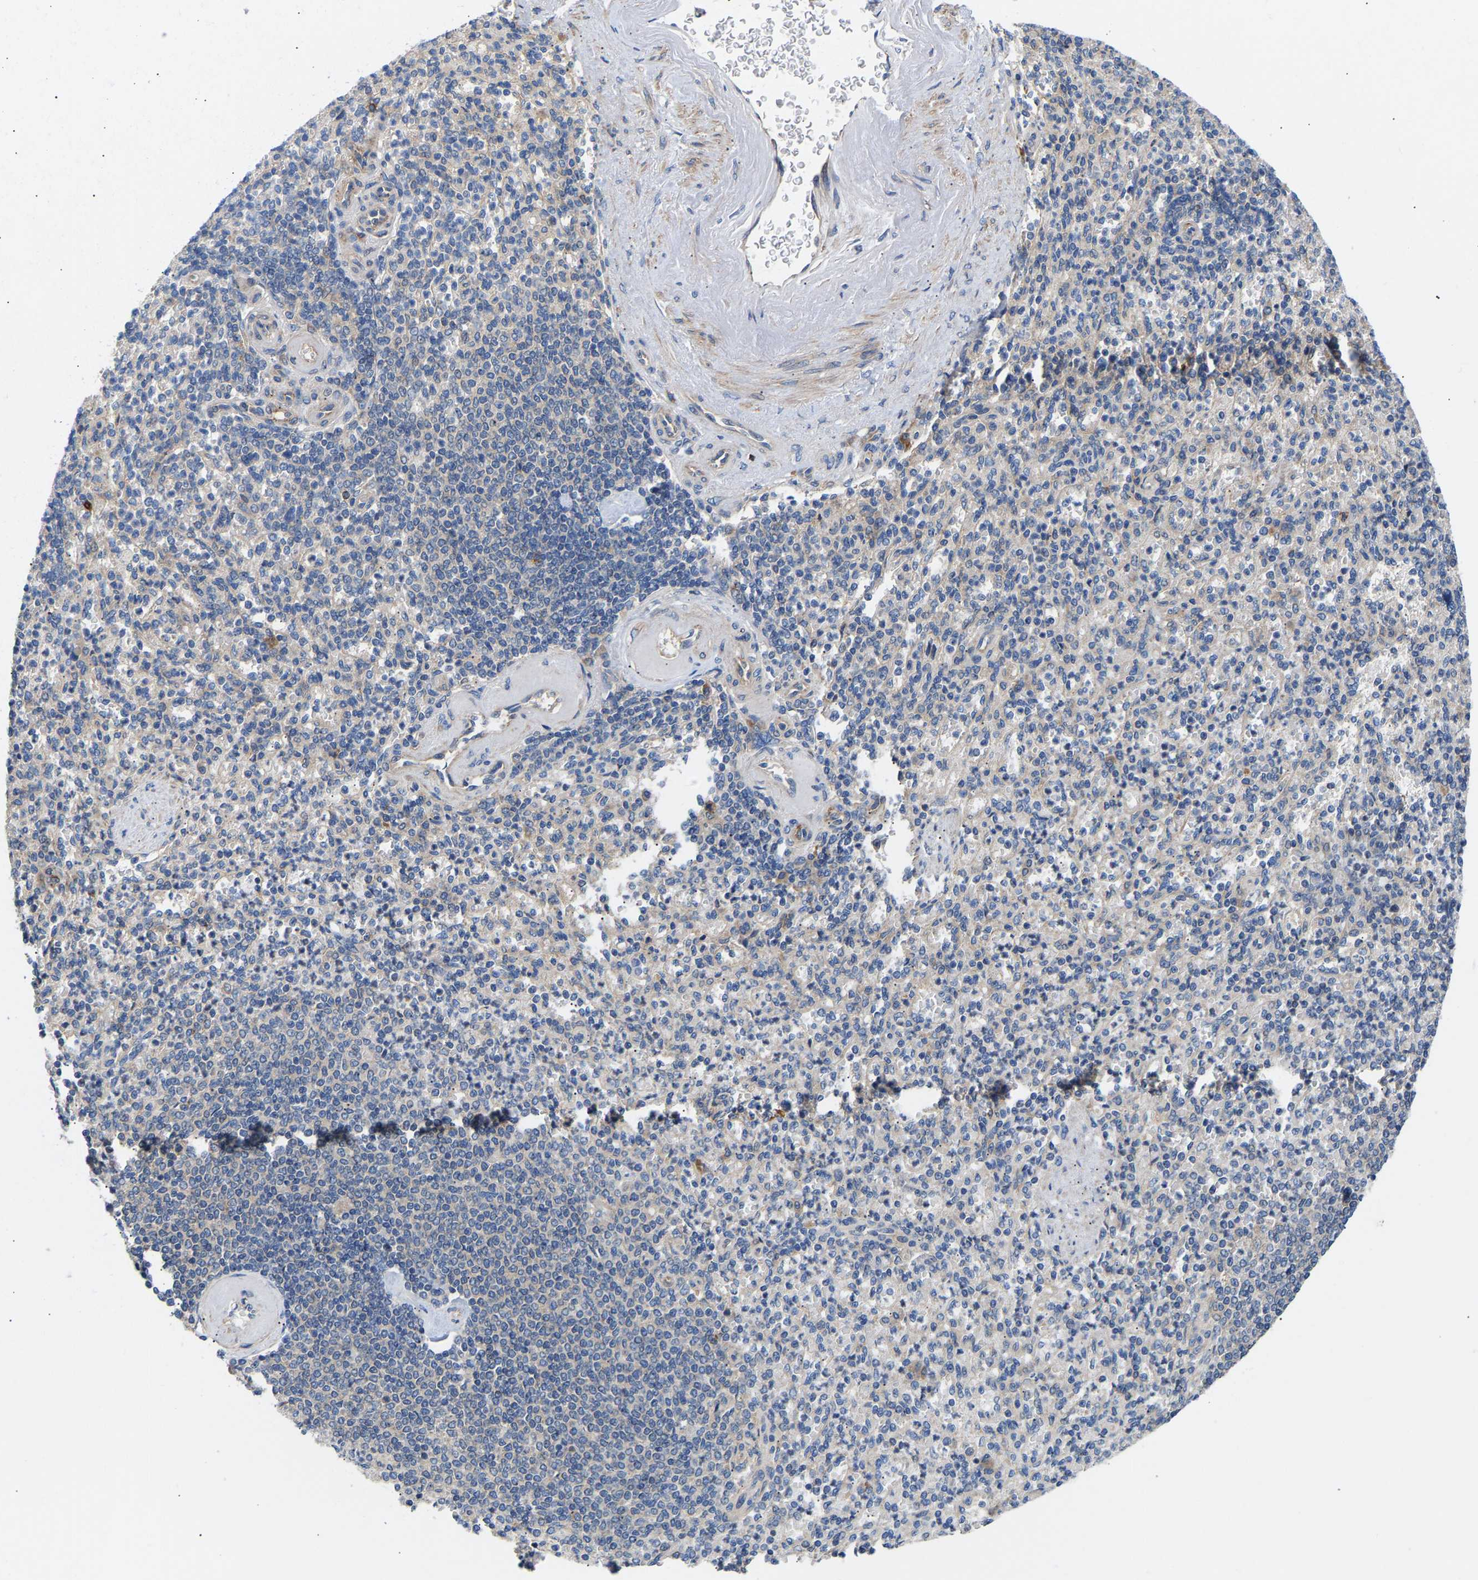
{"staining": {"intensity": "negative", "quantity": "none", "location": "none"}, "tissue": "spleen", "cell_type": "Cells in red pulp", "image_type": "normal", "snomed": [{"axis": "morphology", "description": "Normal tissue, NOS"}, {"axis": "topography", "description": "Spleen"}], "caption": "The image displays no staining of cells in red pulp in normal spleen. The staining is performed using DAB (3,3'-diaminobenzidine) brown chromogen with nuclei counter-stained in using hematoxylin.", "gene": "AIMP2", "patient": {"sex": "female", "age": 74}}